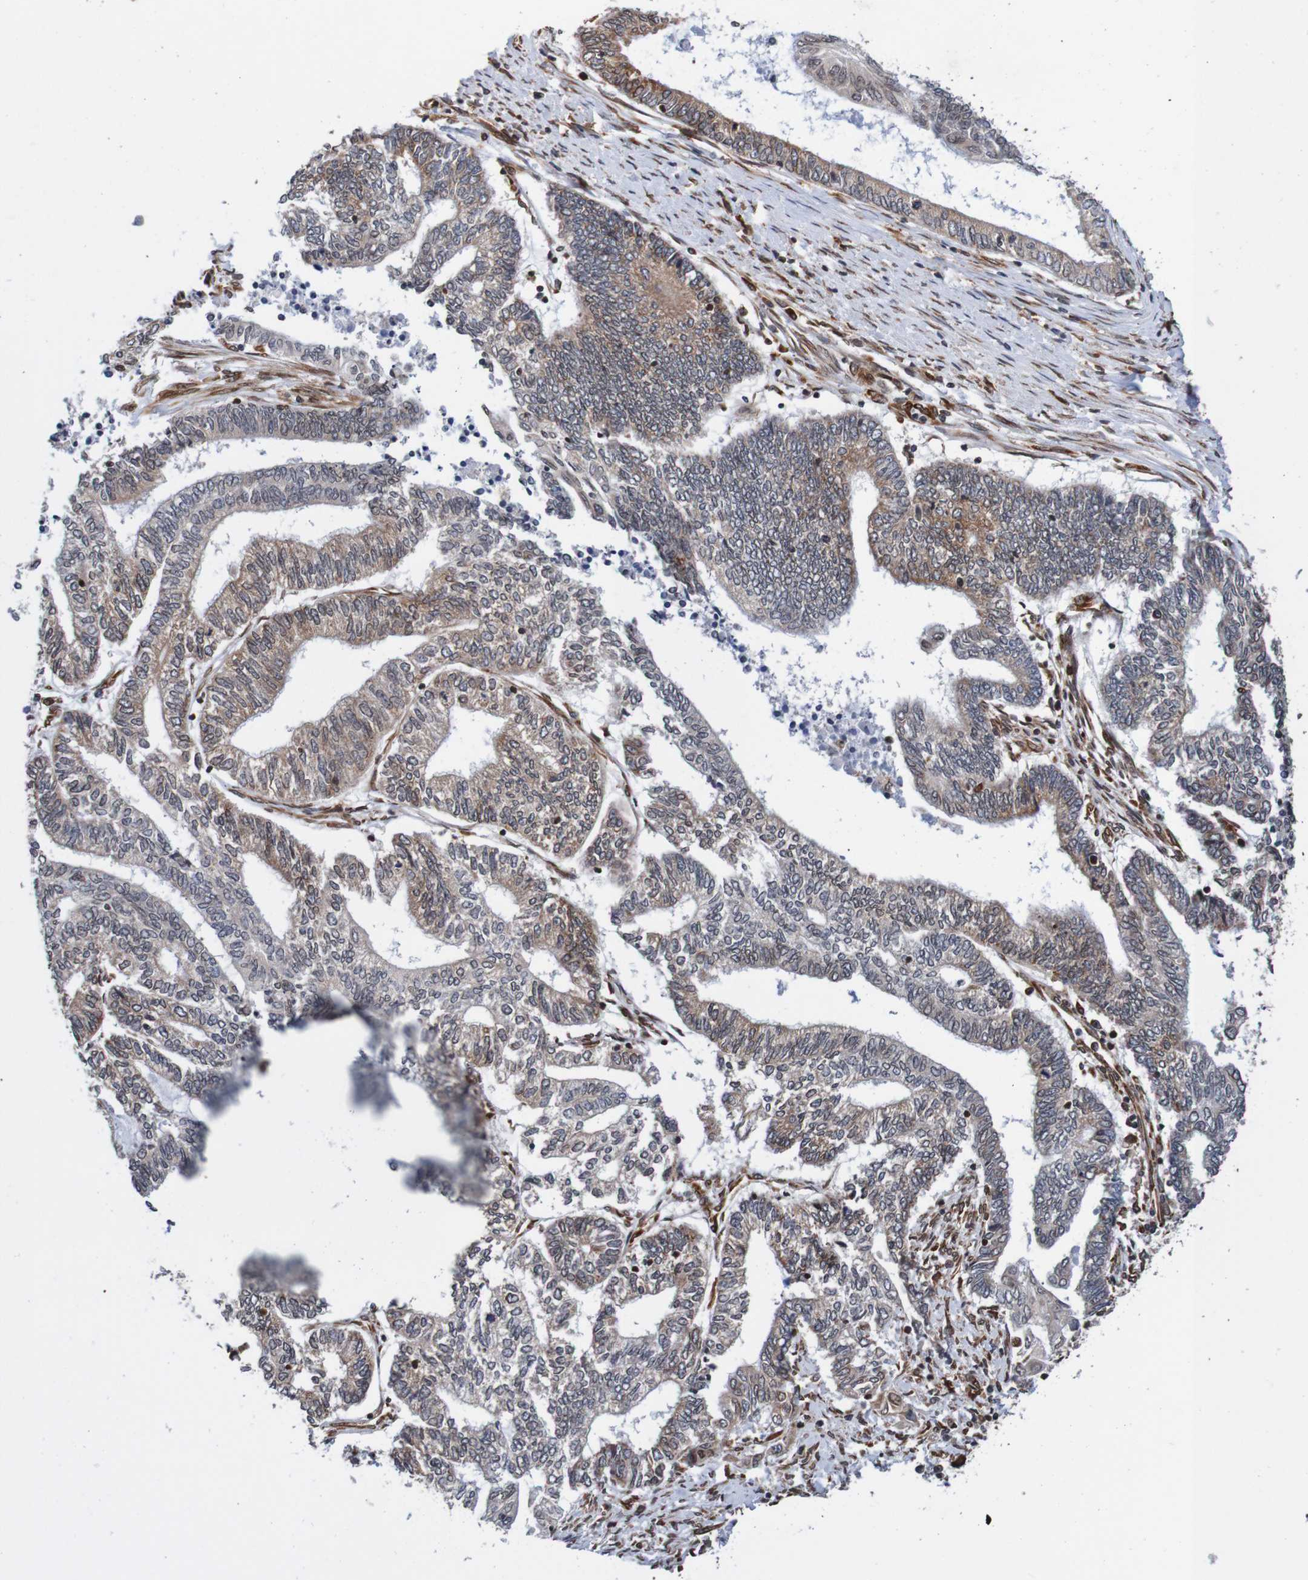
{"staining": {"intensity": "moderate", "quantity": "25%-75%", "location": "cytoplasmic/membranous"}, "tissue": "endometrial cancer", "cell_type": "Tumor cells", "image_type": "cancer", "snomed": [{"axis": "morphology", "description": "Adenocarcinoma, NOS"}, {"axis": "topography", "description": "Uterus"}, {"axis": "topography", "description": "Endometrium"}], "caption": "IHC histopathology image of human adenocarcinoma (endometrial) stained for a protein (brown), which shows medium levels of moderate cytoplasmic/membranous expression in approximately 25%-75% of tumor cells.", "gene": "TMEM109", "patient": {"sex": "female", "age": 70}}